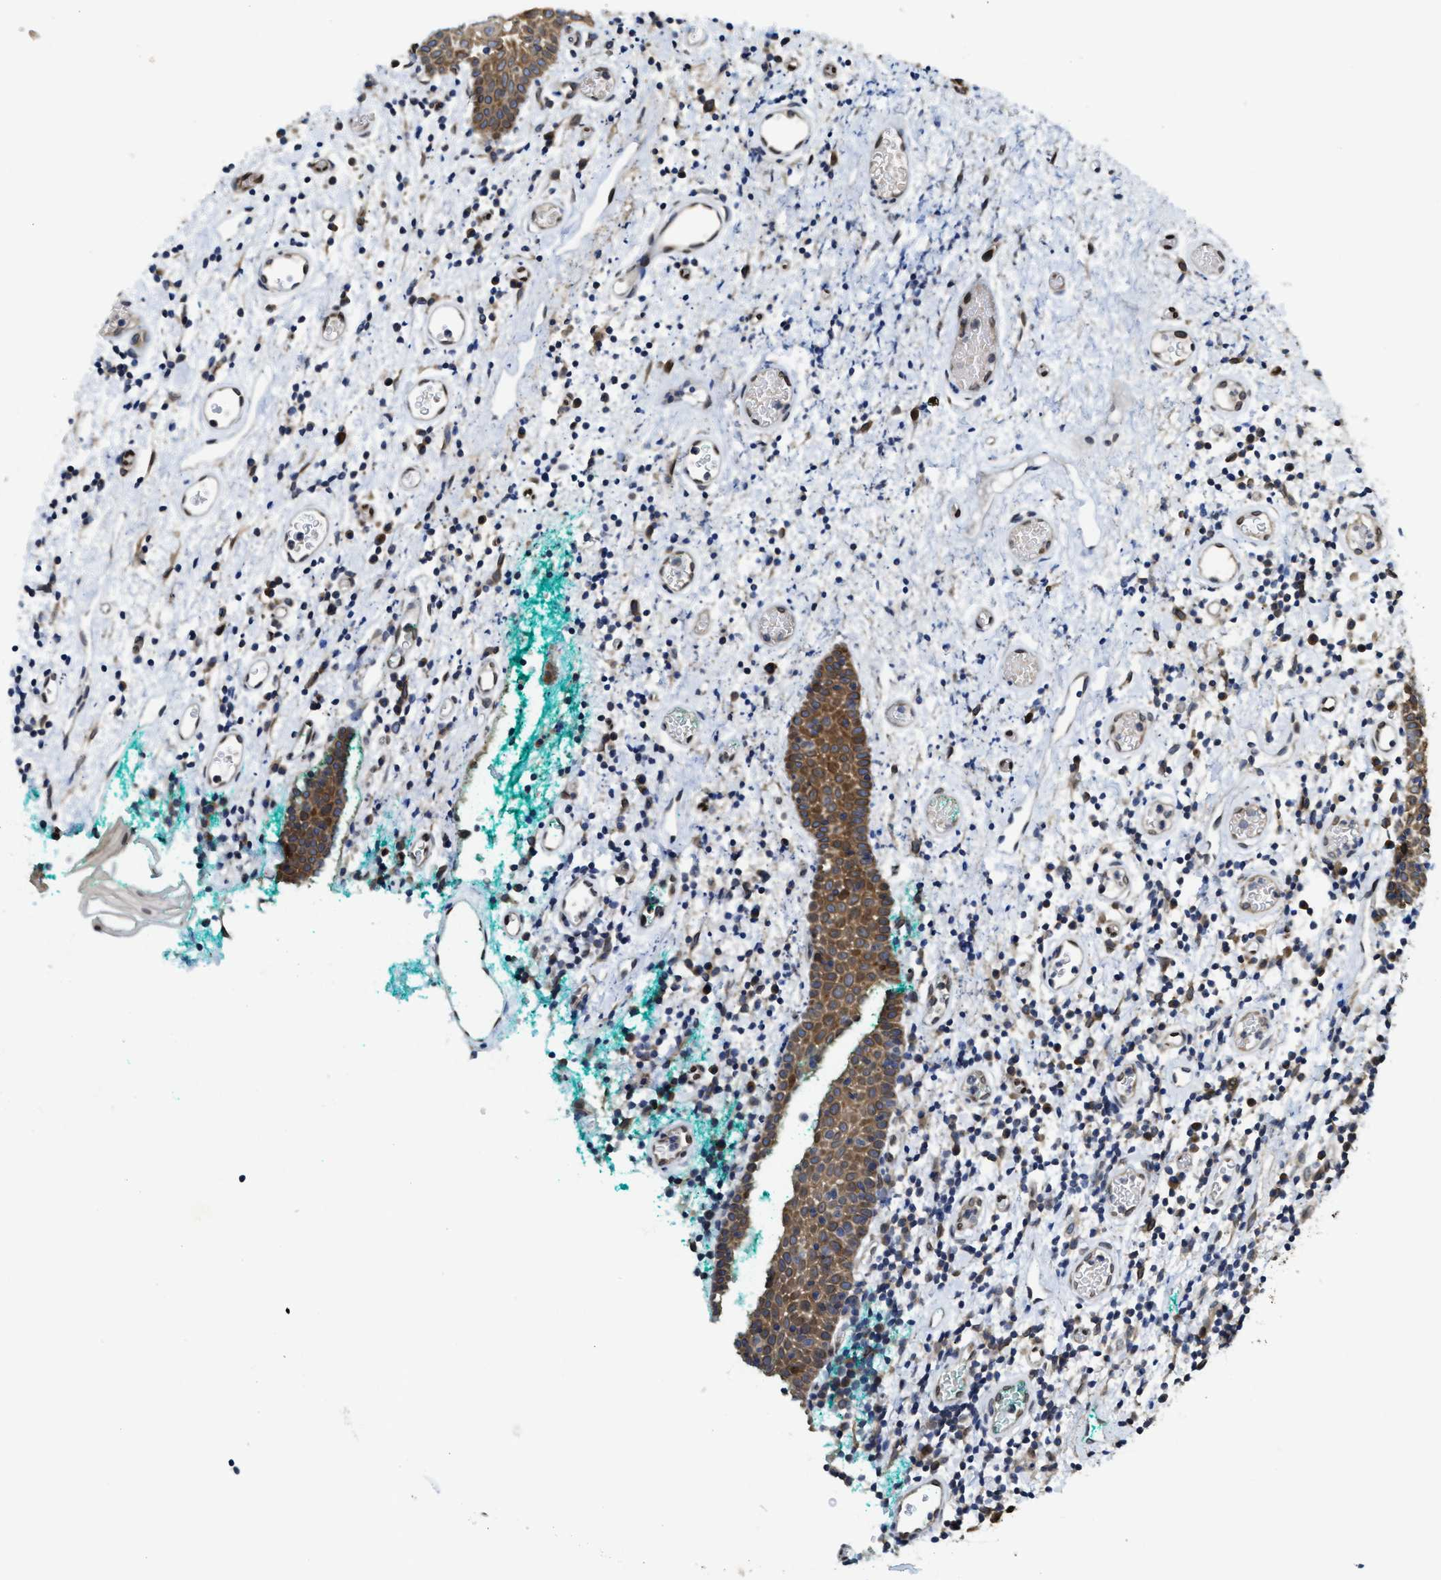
{"staining": {"intensity": "moderate", "quantity": ">75%", "location": "cytoplasmic/membranous"}, "tissue": "oral mucosa", "cell_type": "Squamous epithelial cells", "image_type": "normal", "snomed": [{"axis": "morphology", "description": "Normal tissue, NOS"}, {"axis": "morphology", "description": "Squamous cell carcinoma, NOS"}, {"axis": "topography", "description": "Oral tissue"}, {"axis": "topography", "description": "Salivary gland"}, {"axis": "topography", "description": "Head-Neck"}], "caption": "DAB (3,3'-diaminobenzidine) immunohistochemical staining of unremarkable human oral mucosa shows moderate cytoplasmic/membranous protein positivity in approximately >75% of squamous epithelial cells.", "gene": "EIF2AK3", "patient": {"sex": "female", "age": 62}}